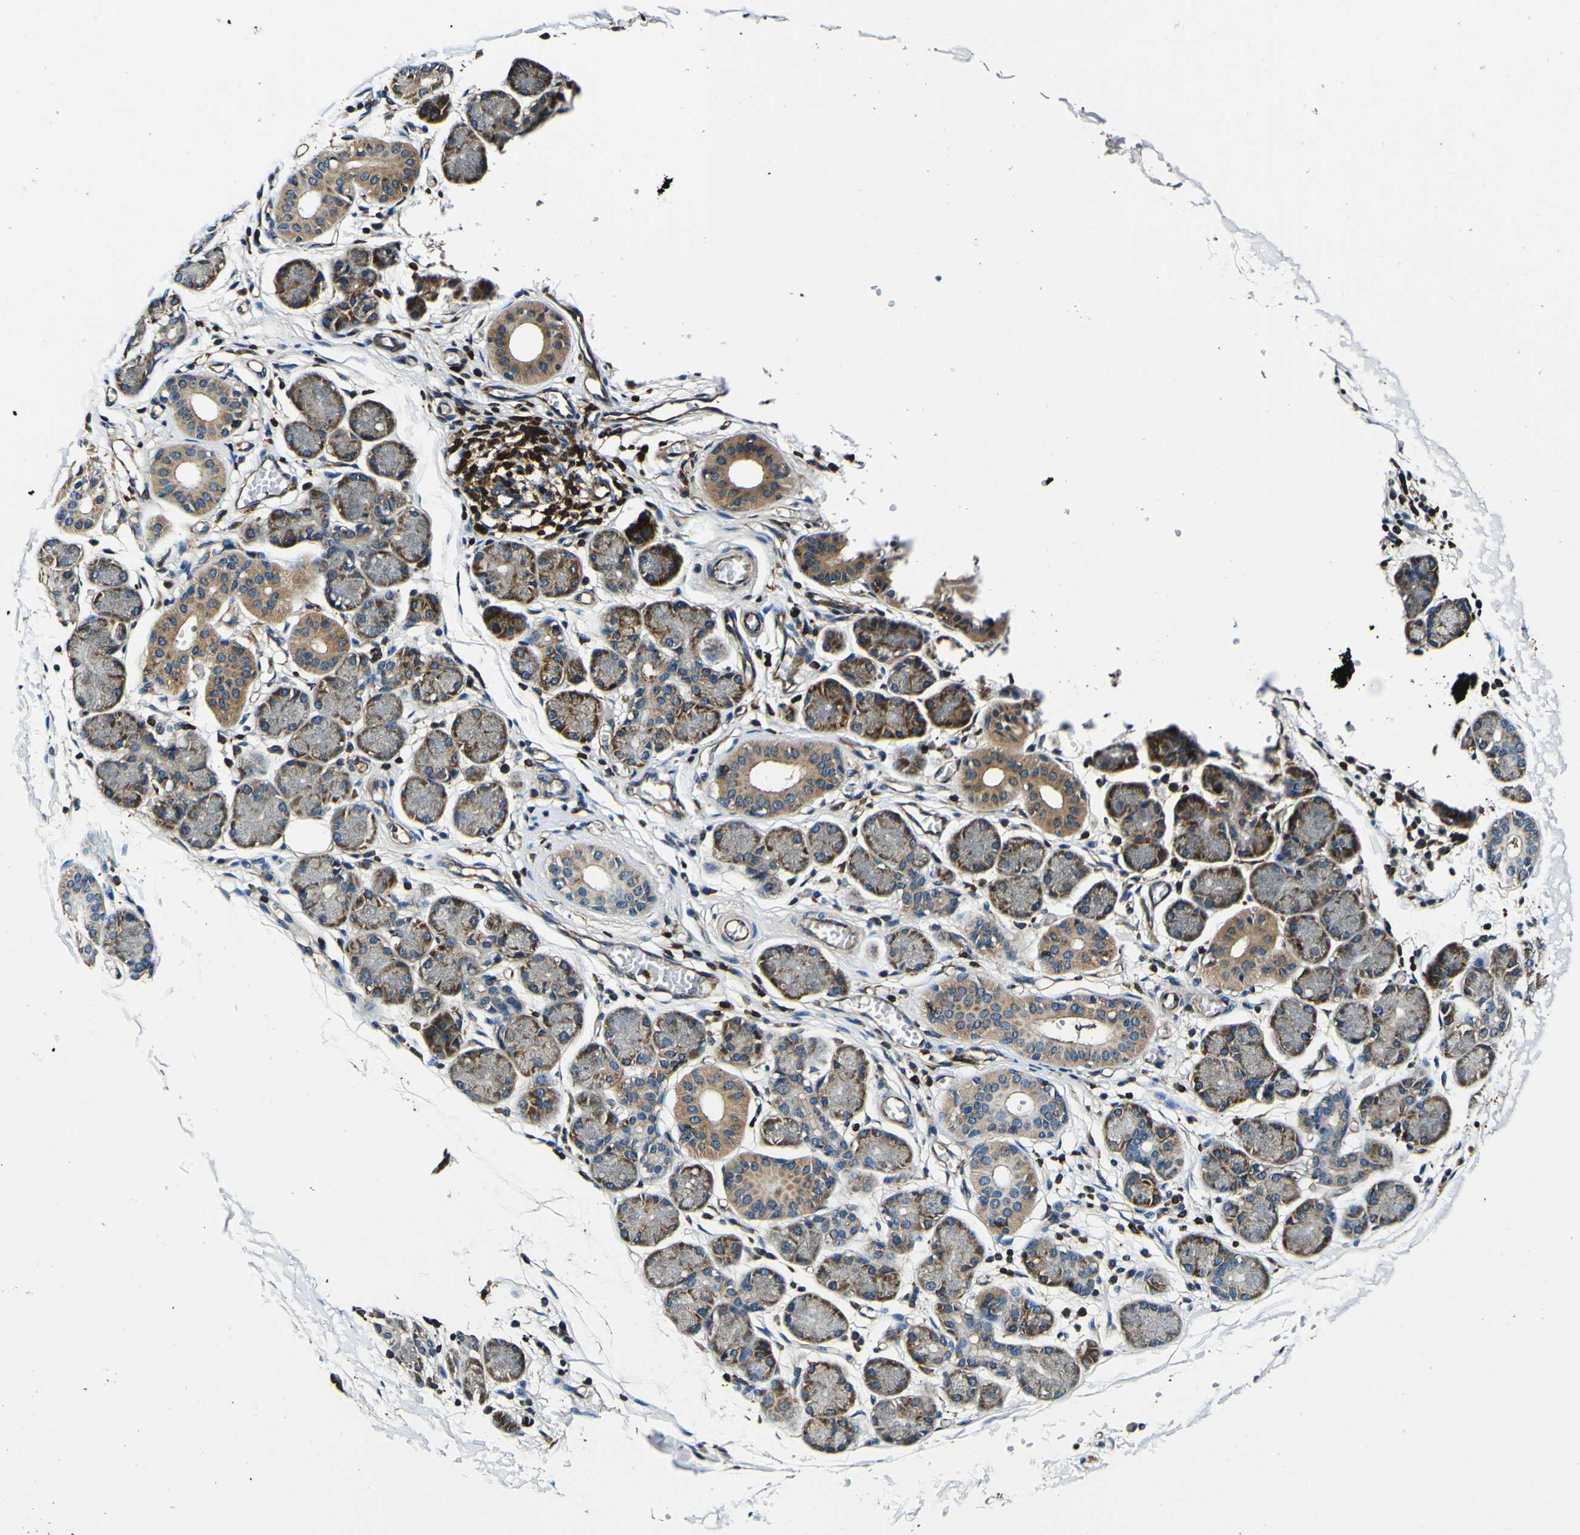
{"staining": {"intensity": "moderate", "quantity": "25%-75%", "location": "cytoplasmic/membranous"}, "tissue": "salivary gland", "cell_type": "Glandular cells", "image_type": "normal", "snomed": [{"axis": "morphology", "description": "Normal tissue, NOS"}, {"axis": "topography", "description": "Salivary gland"}], "caption": "Salivary gland stained with a brown dye displays moderate cytoplasmic/membranous positive expression in approximately 25%-75% of glandular cells.", "gene": "RHOT2", "patient": {"sex": "female", "age": 24}}